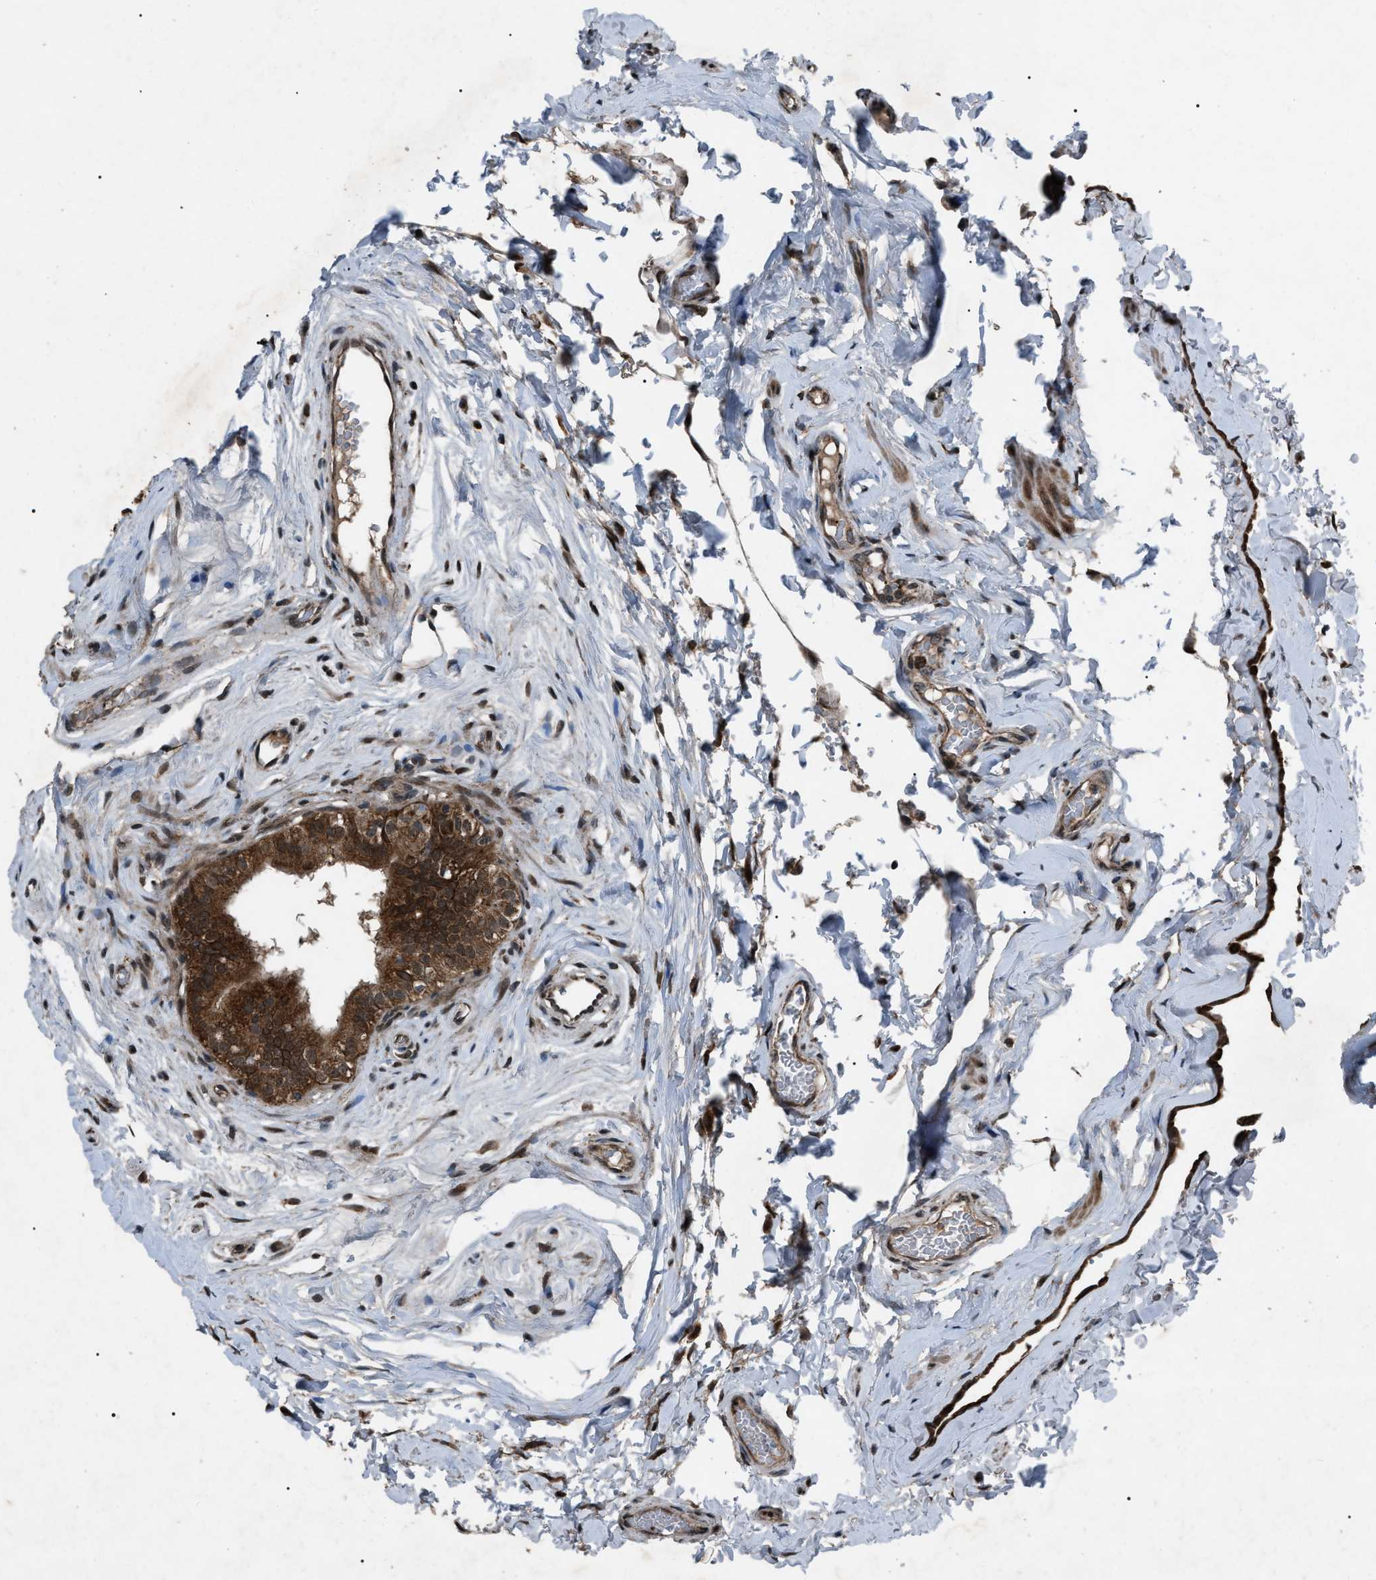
{"staining": {"intensity": "strong", "quantity": ">75%", "location": "cytoplasmic/membranous,nuclear"}, "tissue": "epididymis", "cell_type": "Glandular cells", "image_type": "normal", "snomed": [{"axis": "morphology", "description": "Normal tissue, NOS"}, {"axis": "topography", "description": "Testis"}, {"axis": "topography", "description": "Epididymis"}], "caption": "IHC histopathology image of unremarkable human epididymis stained for a protein (brown), which exhibits high levels of strong cytoplasmic/membranous,nuclear expression in about >75% of glandular cells.", "gene": "ZFAND2A", "patient": {"sex": "male", "age": 36}}